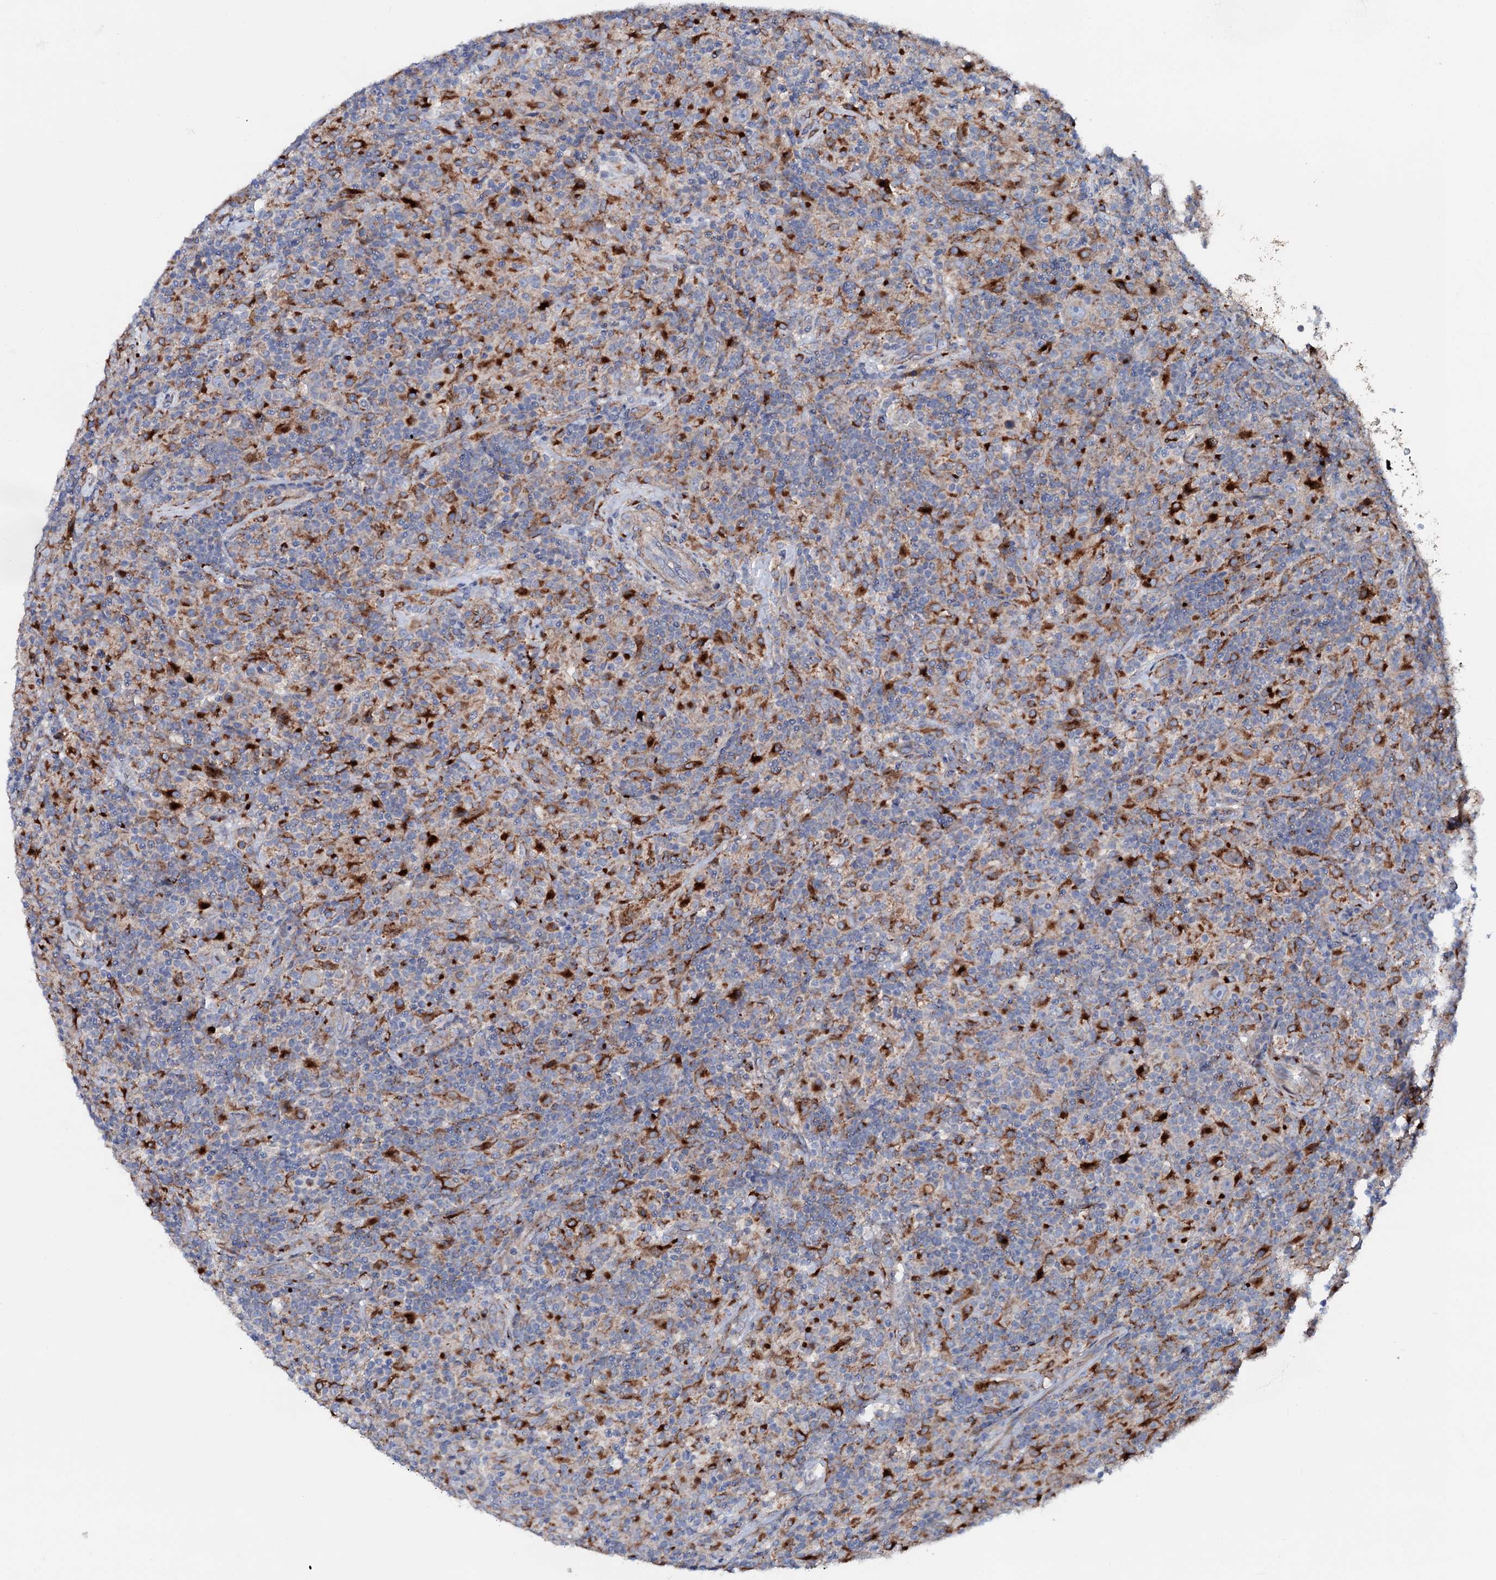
{"staining": {"intensity": "negative", "quantity": "none", "location": "none"}, "tissue": "lymphoma", "cell_type": "Tumor cells", "image_type": "cancer", "snomed": [{"axis": "morphology", "description": "Hodgkin's disease, NOS"}, {"axis": "topography", "description": "Lymph node"}], "caption": "A photomicrograph of Hodgkin's disease stained for a protein reveals no brown staining in tumor cells.", "gene": "P2RX4", "patient": {"sex": "male", "age": 70}}